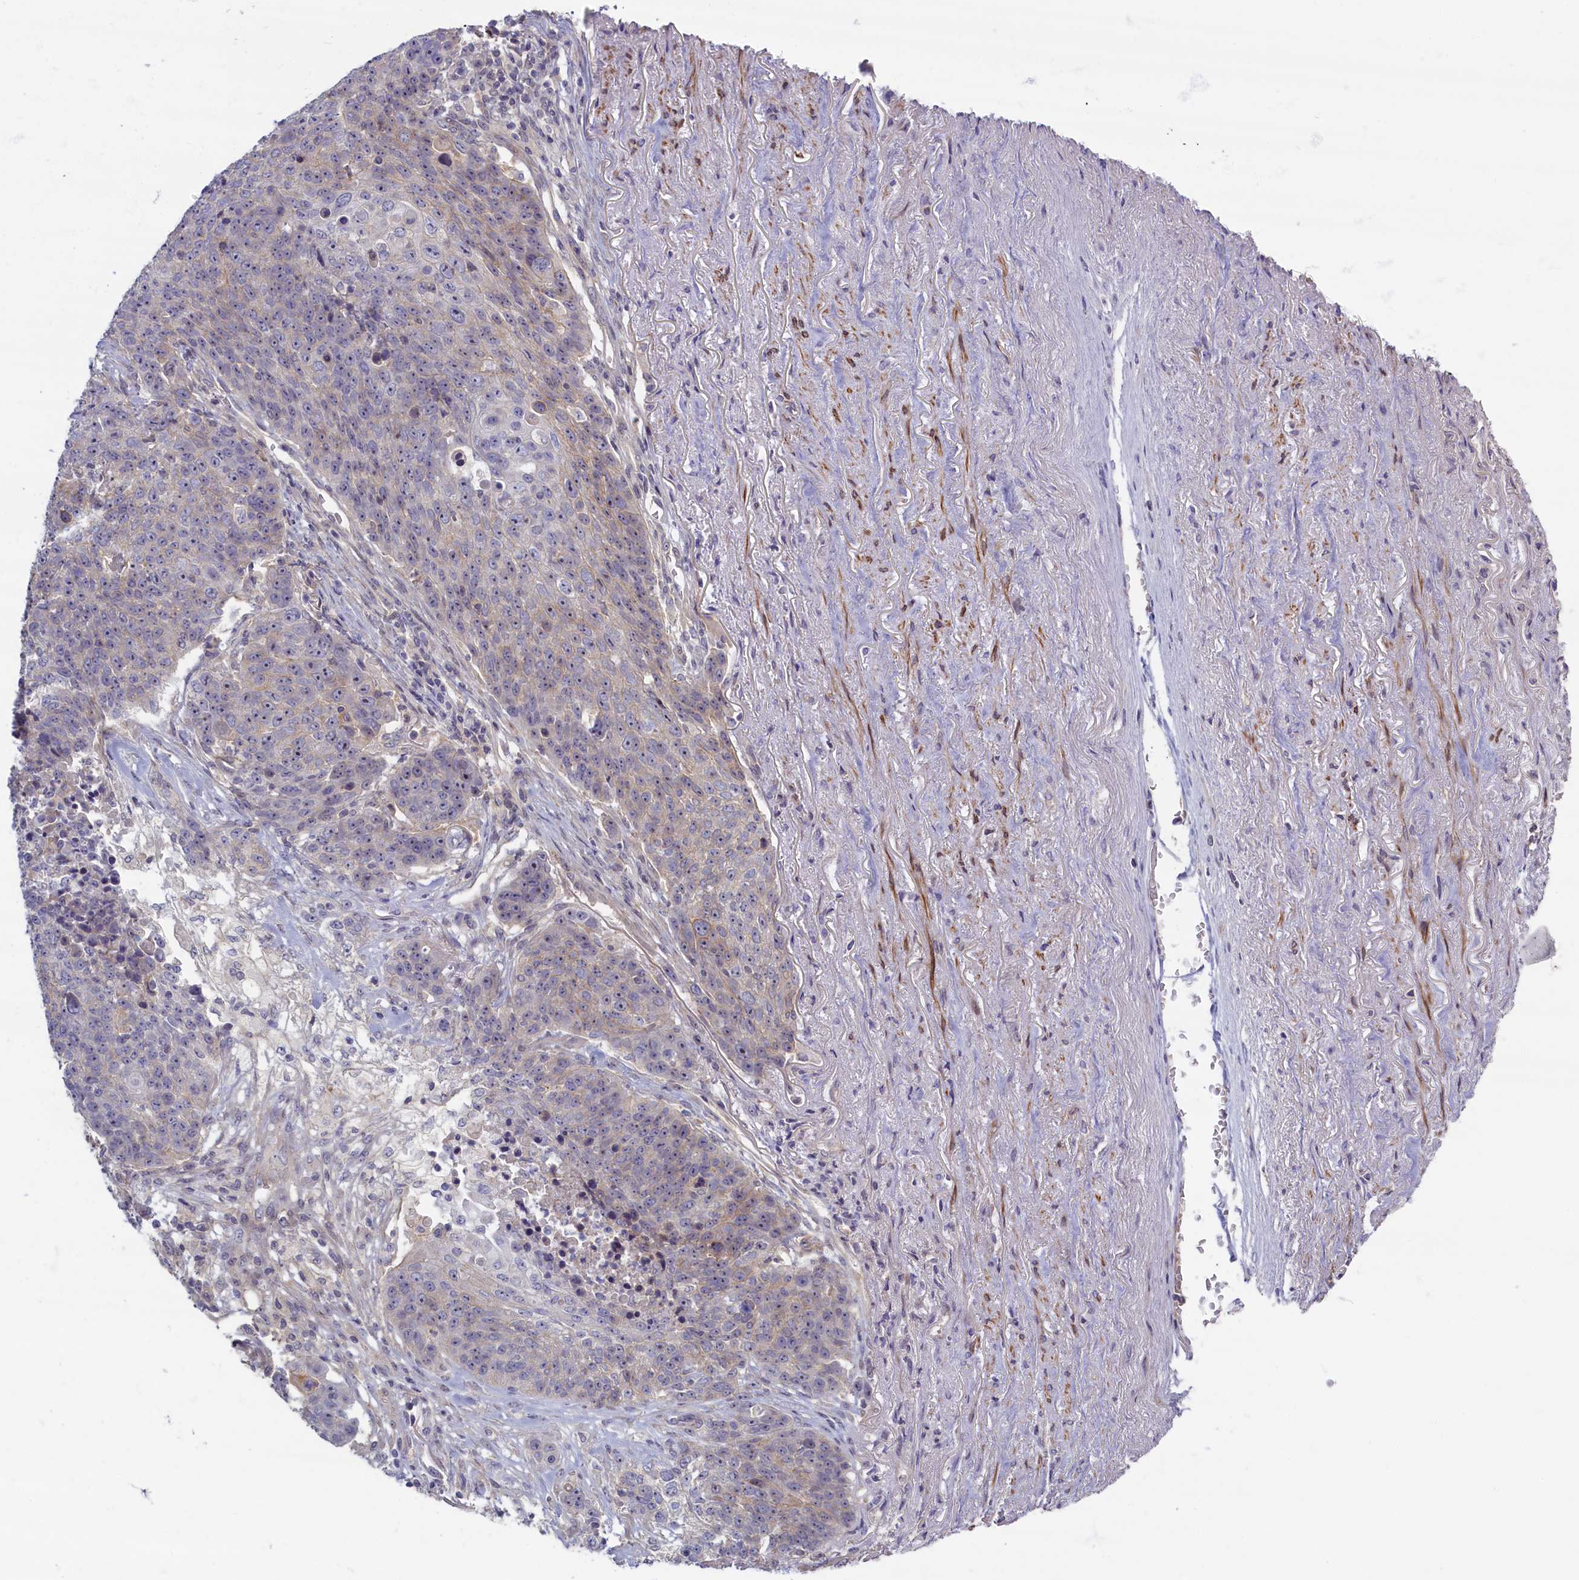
{"staining": {"intensity": "negative", "quantity": "none", "location": "none"}, "tissue": "lung cancer", "cell_type": "Tumor cells", "image_type": "cancer", "snomed": [{"axis": "morphology", "description": "Normal tissue, NOS"}, {"axis": "morphology", "description": "Squamous cell carcinoma, NOS"}, {"axis": "topography", "description": "Lymph node"}, {"axis": "topography", "description": "Lung"}], "caption": "Protein analysis of lung cancer exhibits no significant positivity in tumor cells.", "gene": "TRPM4", "patient": {"sex": "male", "age": 66}}